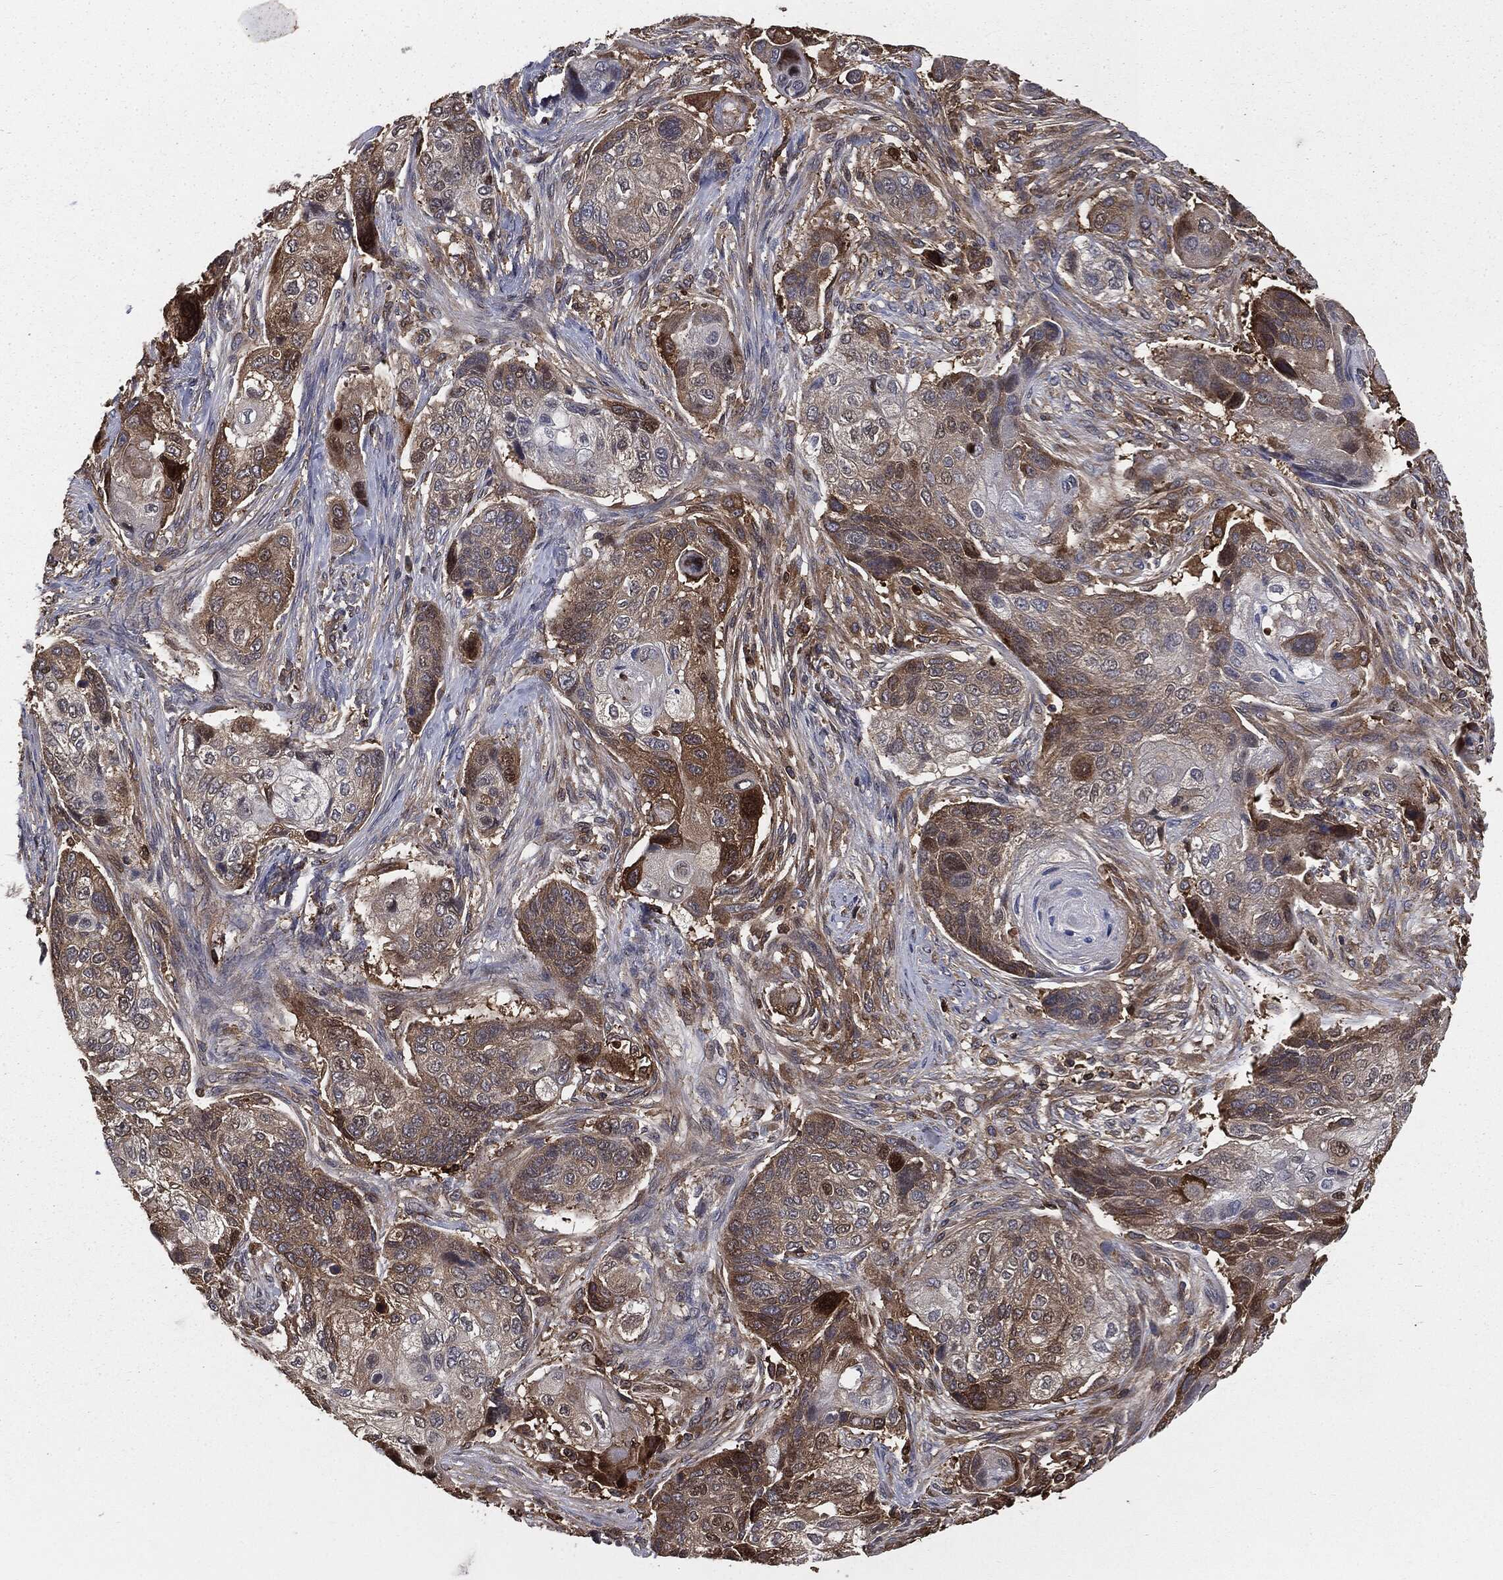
{"staining": {"intensity": "strong", "quantity": "<25%", "location": "cytoplasmic/membranous"}, "tissue": "lung cancer", "cell_type": "Tumor cells", "image_type": "cancer", "snomed": [{"axis": "morphology", "description": "Normal tissue, NOS"}, {"axis": "morphology", "description": "Squamous cell carcinoma, NOS"}, {"axis": "topography", "description": "Bronchus"}, {"axis": "topography", "description": "Lung"}], "caption": "An image of lung cancer (squamous cell carcinoma) stained for a protein shows strong cytoplasmic/membranous brown staining in tumor cells. Using DAB (brown) and hematoxylin (blue) stains, captured at high magnification using brightfield microscopy.", "gene": "GNB5", "patient": {"sex": "male", "age": 69}}